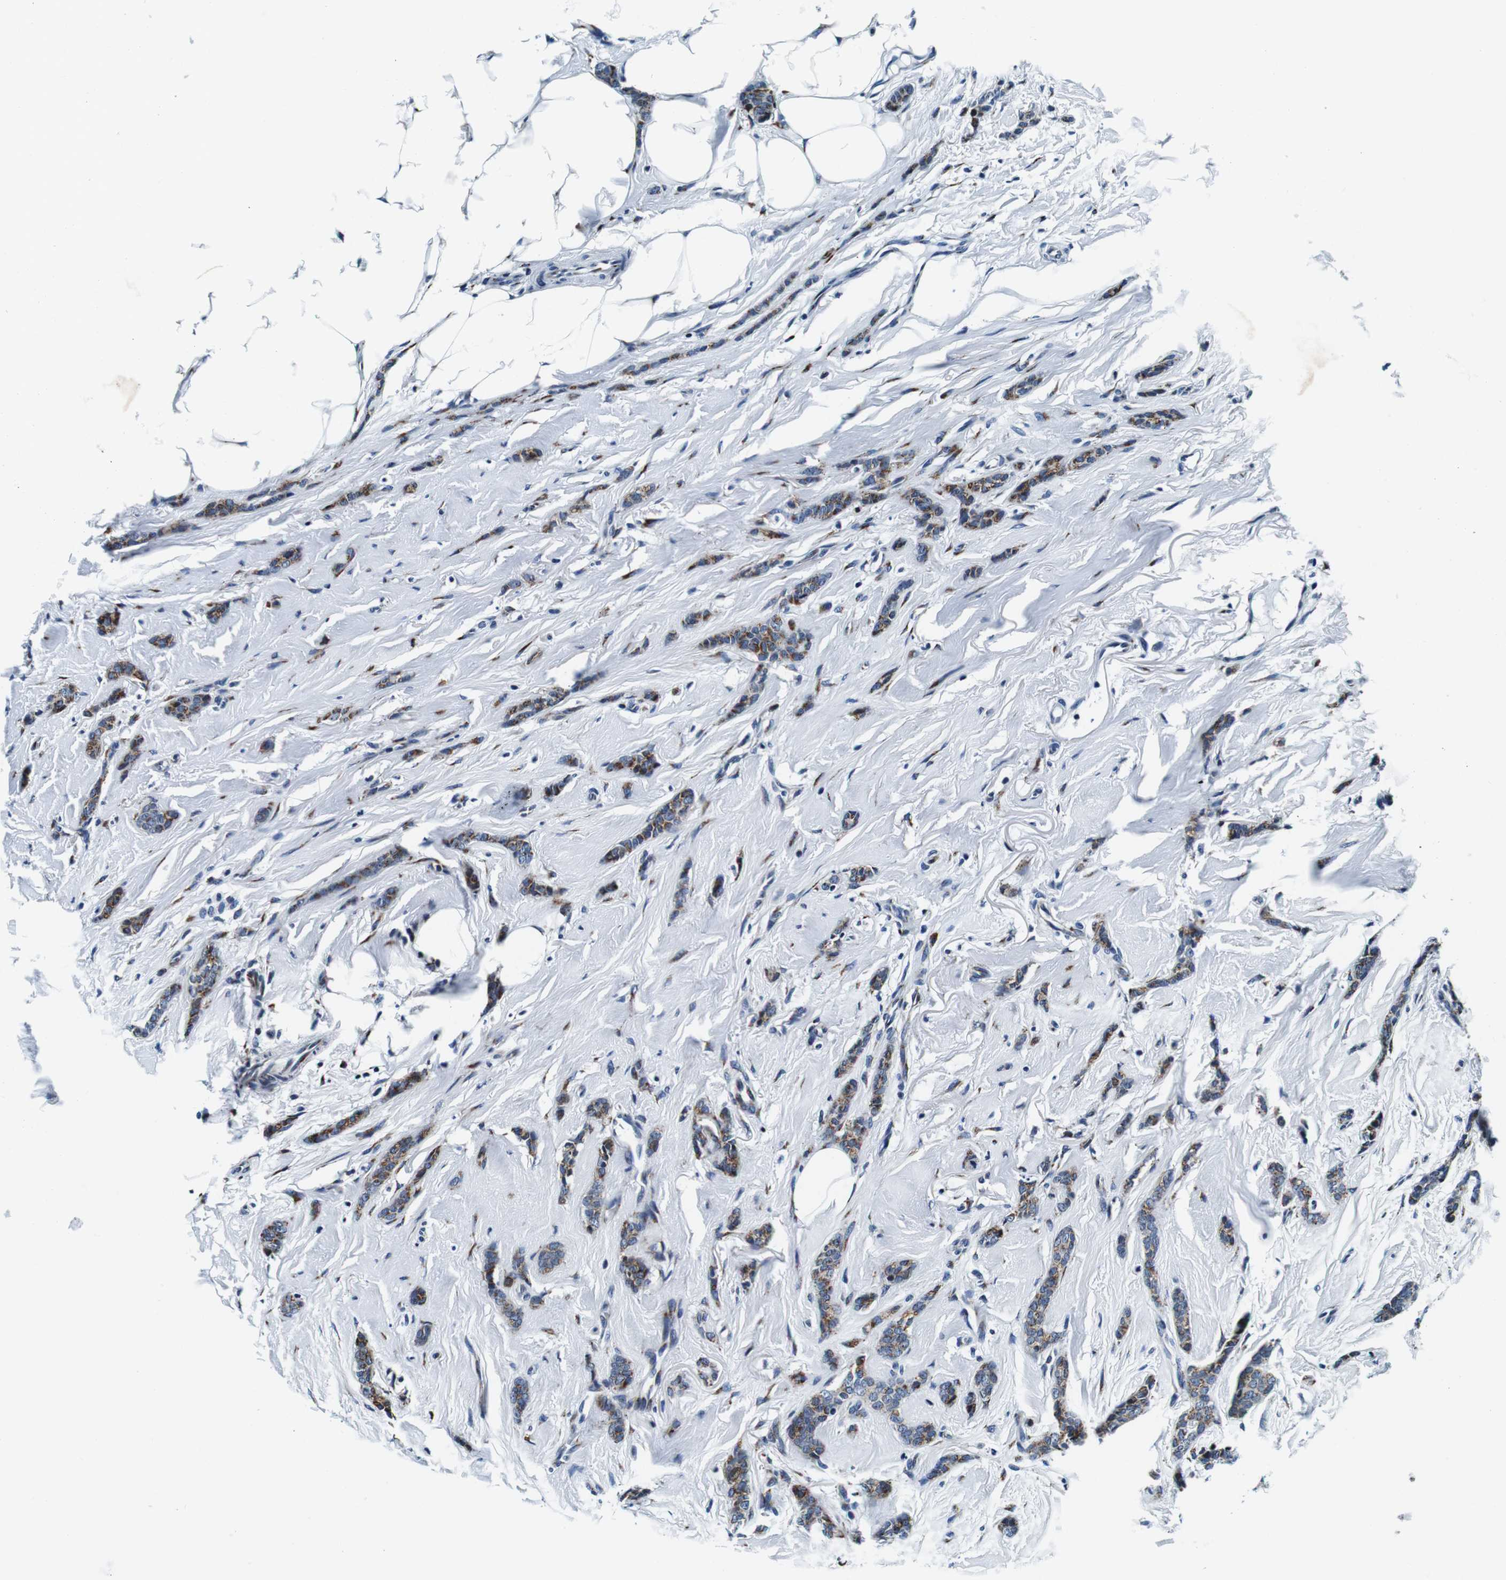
{"staining": {"intensity": "moderate", "quantity": "25%-75%", "location": "cytoplasmic/membranous"}, "tissue": "breast cancer", "cell_type": "Tumor cells", "image_type": "cancer", "snomed": [{"axis": "morphology", "description": "Lobular carcinoma"}, {"axis": "topography", "description": "Skin"}, {"axis": "topography", "description": "Breast"}], "caption": "IHC of breast cancer demonstrates medium levels of moderate cytoplasmic/membranous expression in about 25%-75% of tumor cells.", "gene": "FAR2", "patient": {"sex": "female", "age": 46}}